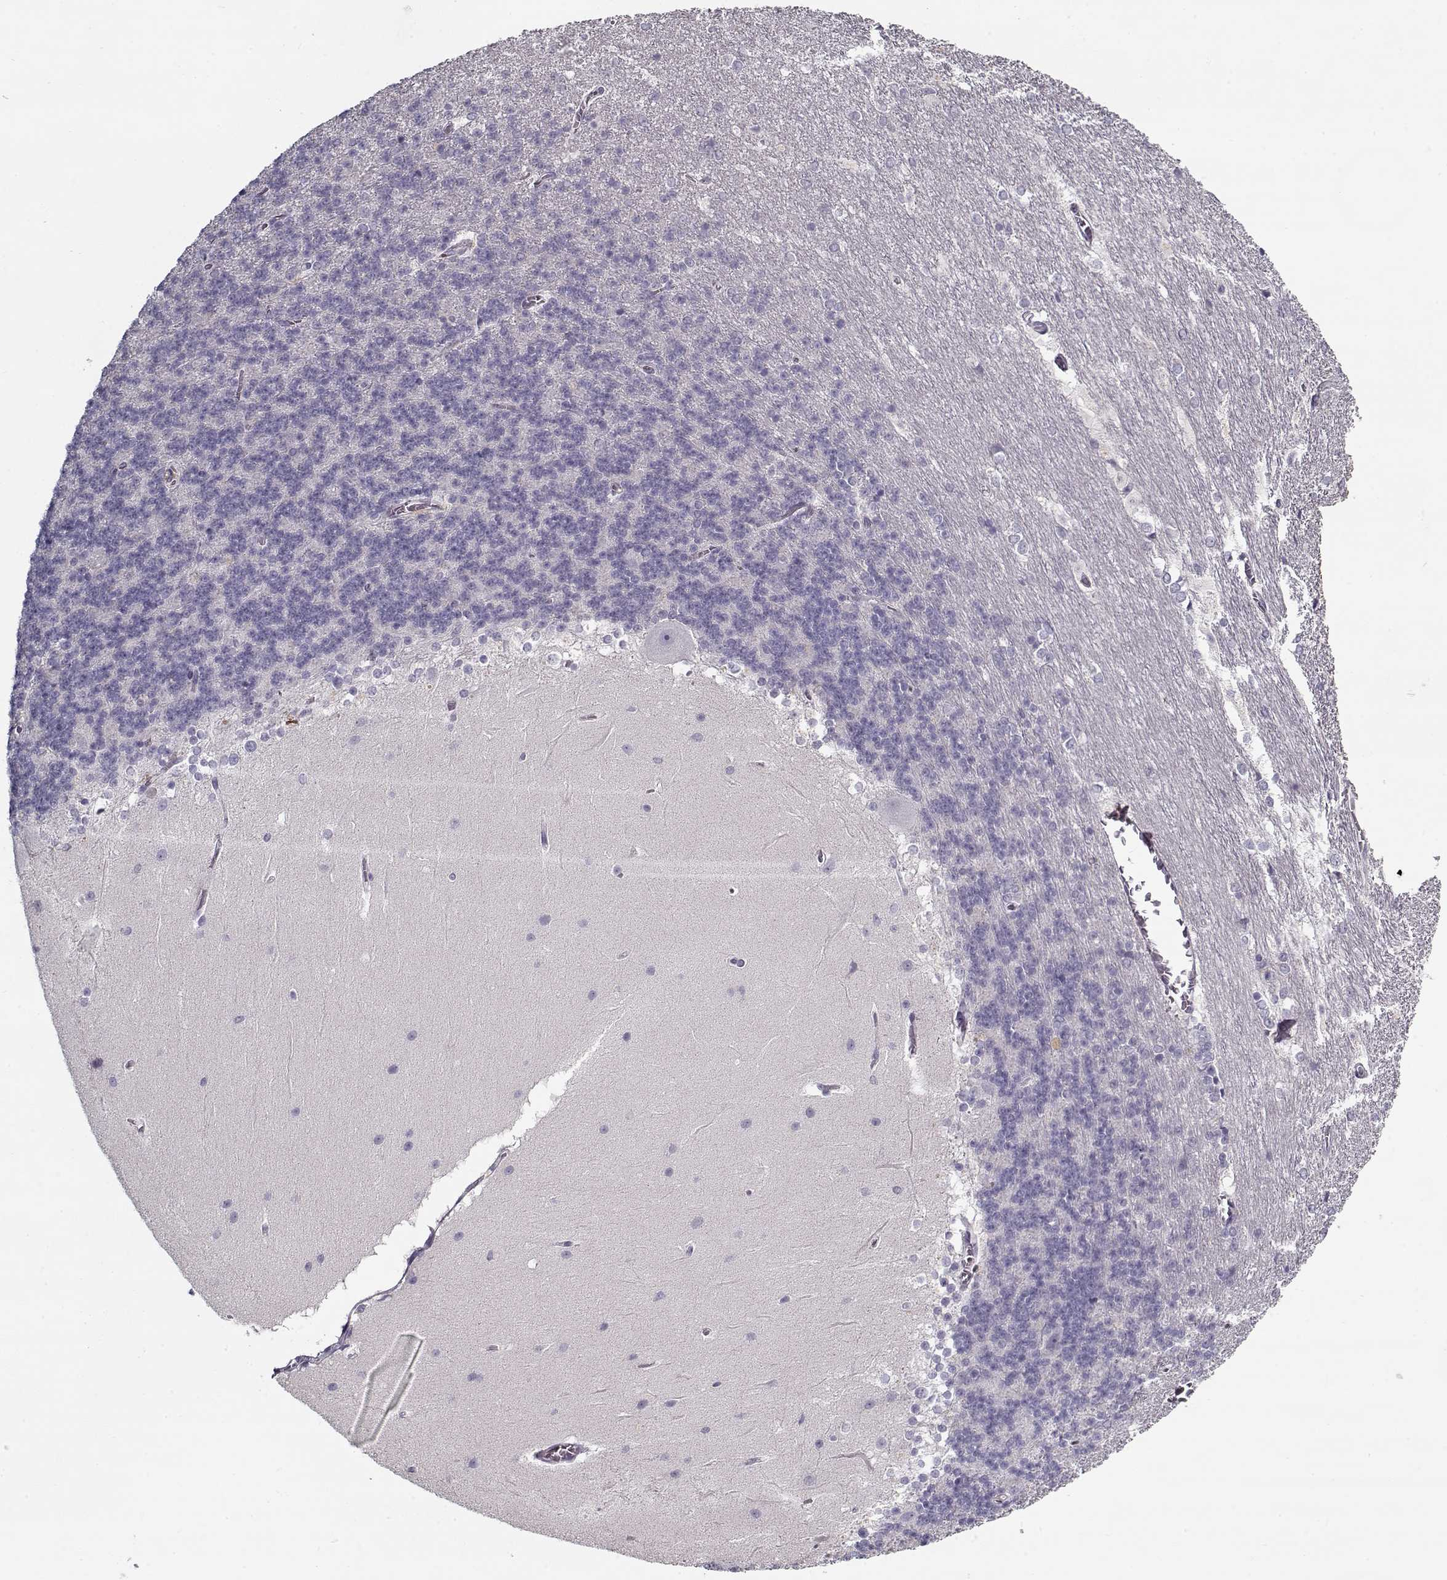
{"staining": {"intensity": "negative", "quantity": "none", "location": "none"}, "tissue": "cerebellum", "cell_type": "Cells in granular layer", "image_type": "normal", "snomed": [{"axis": "morphology", "description": "Normal tissue, NOS"}, {"axis": "topography", "description": "Cerebellum"}], "caption": "The IHC micrograph has no significant staining in cells in granular layer of cerebellum.", "gene": "LUM", "patient": {"sex": "female", "age": 19}}